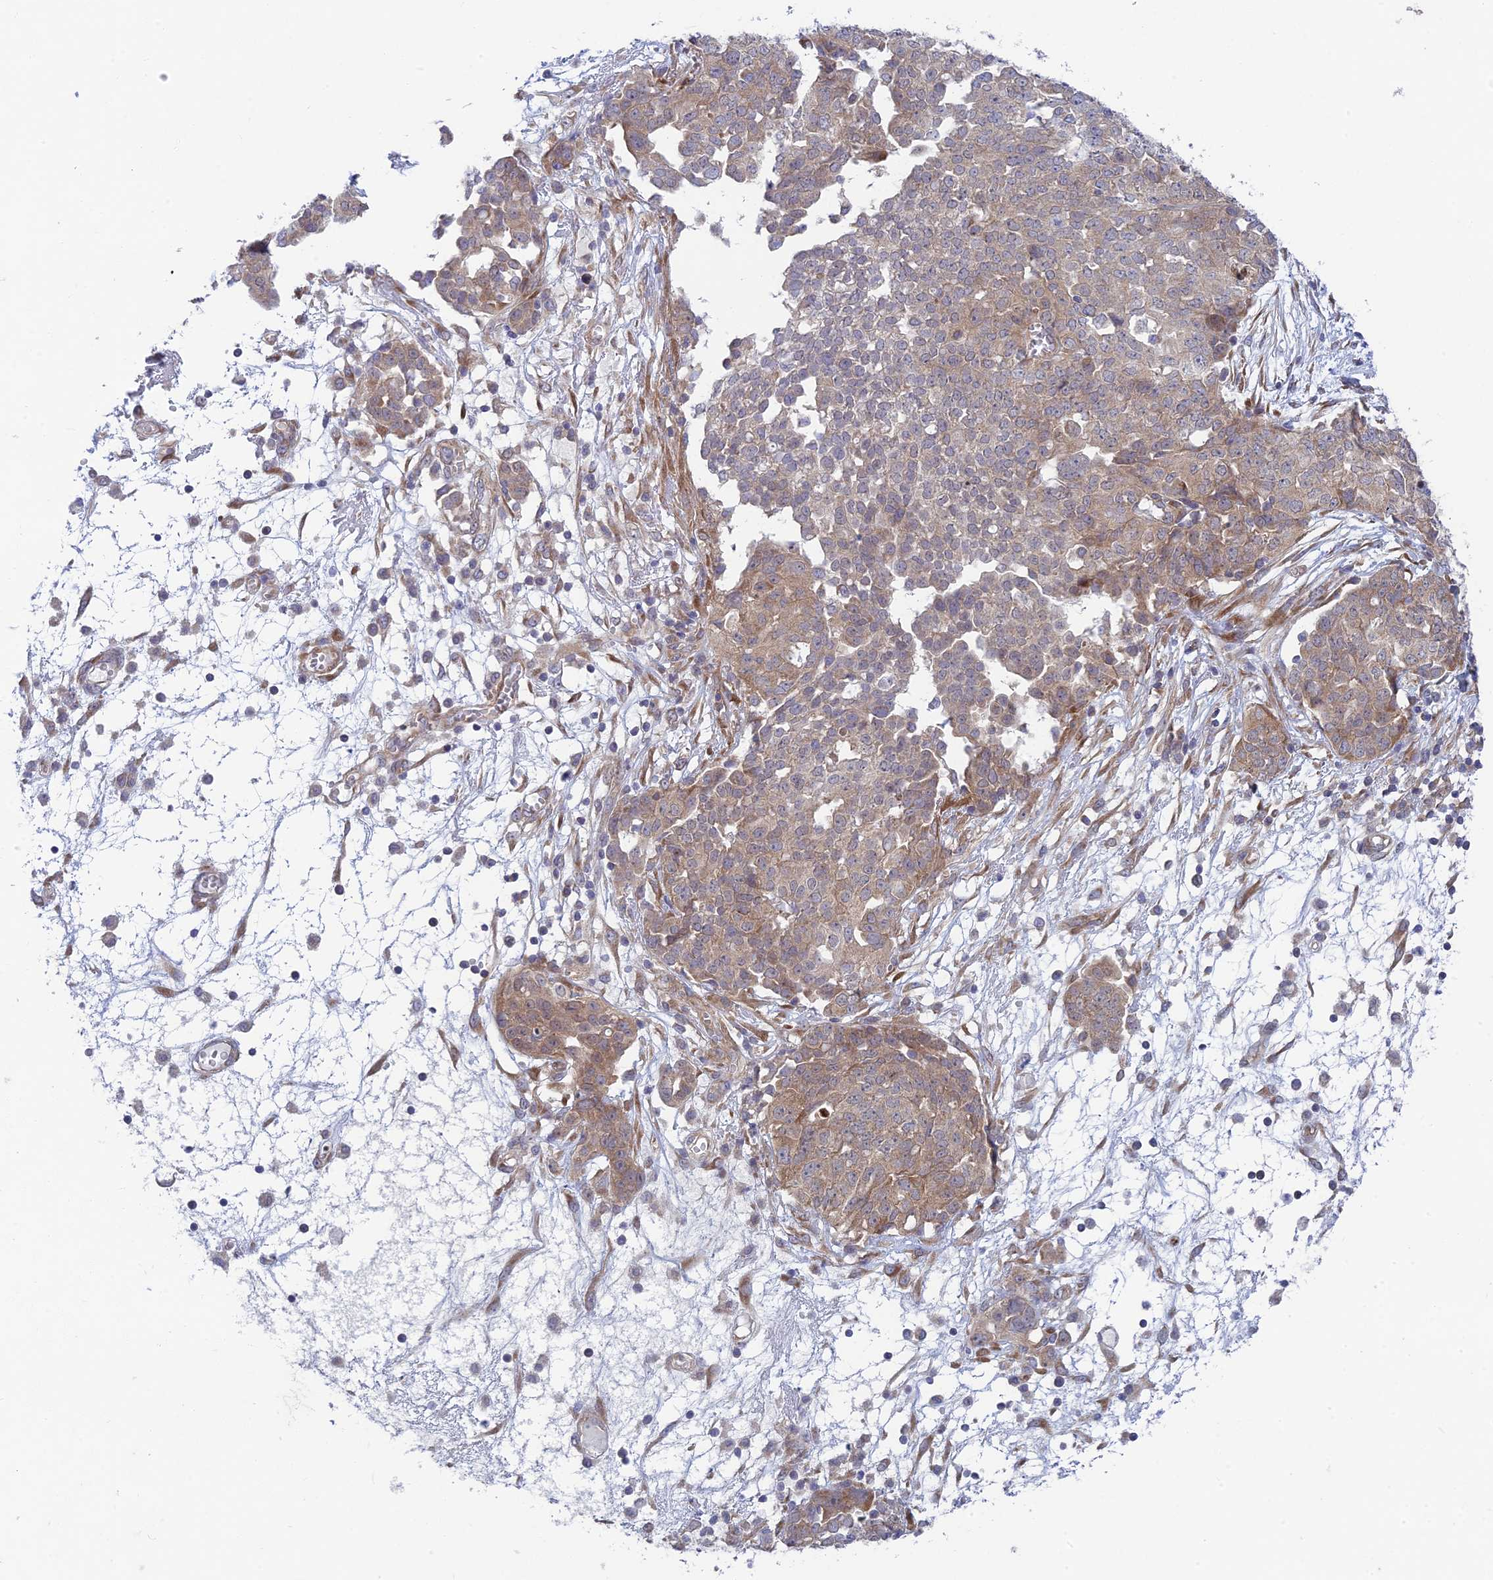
{"staining": {"intensity": "weak", "quantity": ">75%", "location": "cytoplasmic/membranous"}, "tissue": "ovarian cancer", "cell_type": "Tumor cells", "image_type": "cancer", "snomed": [{"axis": "morphology", "description": "Cystadenocarcinoma, serous, NOS"}, {"axis": "topography", "description": "Soft tissue"}, {"axis": "topography", "description": "Ovary"}], "caption": "Immunohistochemical staining of ovarian cancer reveals low levels of weak cytoplasmic/membranous staining in approximately >75% of tumor cells.", "gene": "INCA1", "patient": {"sex": "female", "age": 57}}